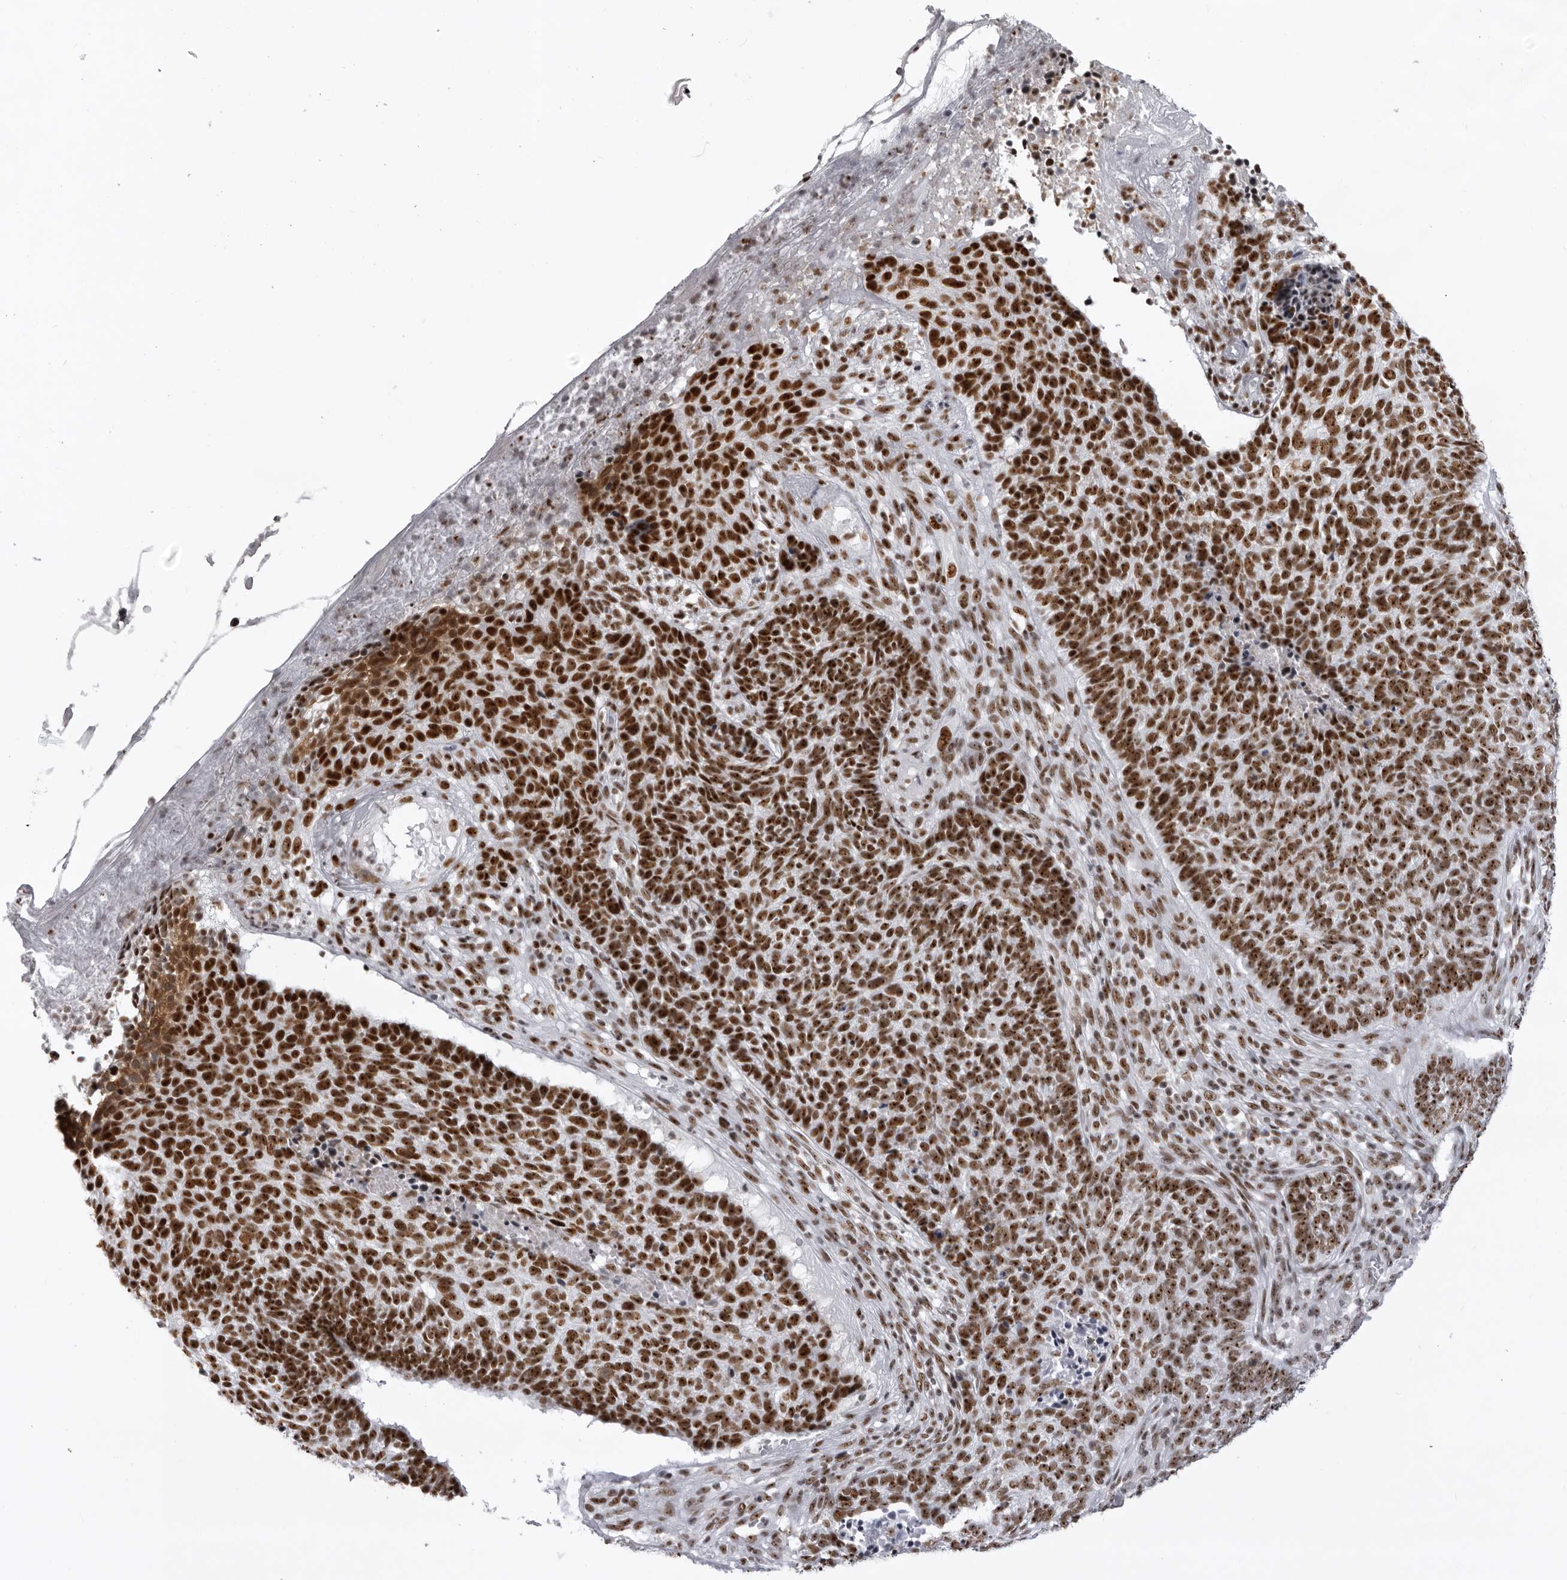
{"staining": {"intensity": "strong", "quantity": ">75%", "location": "nuclear"}, "tissue": "skin cancer", "cell_type": "Tumor cells", "image_type": "cancer", "snomed": [{"axis": "morphology", "description": "Basal cell carcinoma"}, {"axis": "topography", "description": "Skin"}], "caption": "Brown immunohistochemical staining in human skin cancer (basal cell carcinoma) displays strong nuclear staining in approximately >75% of tumor cells.", "gene": "DHX9", "patient": {"sex": "male", "age": 85}}